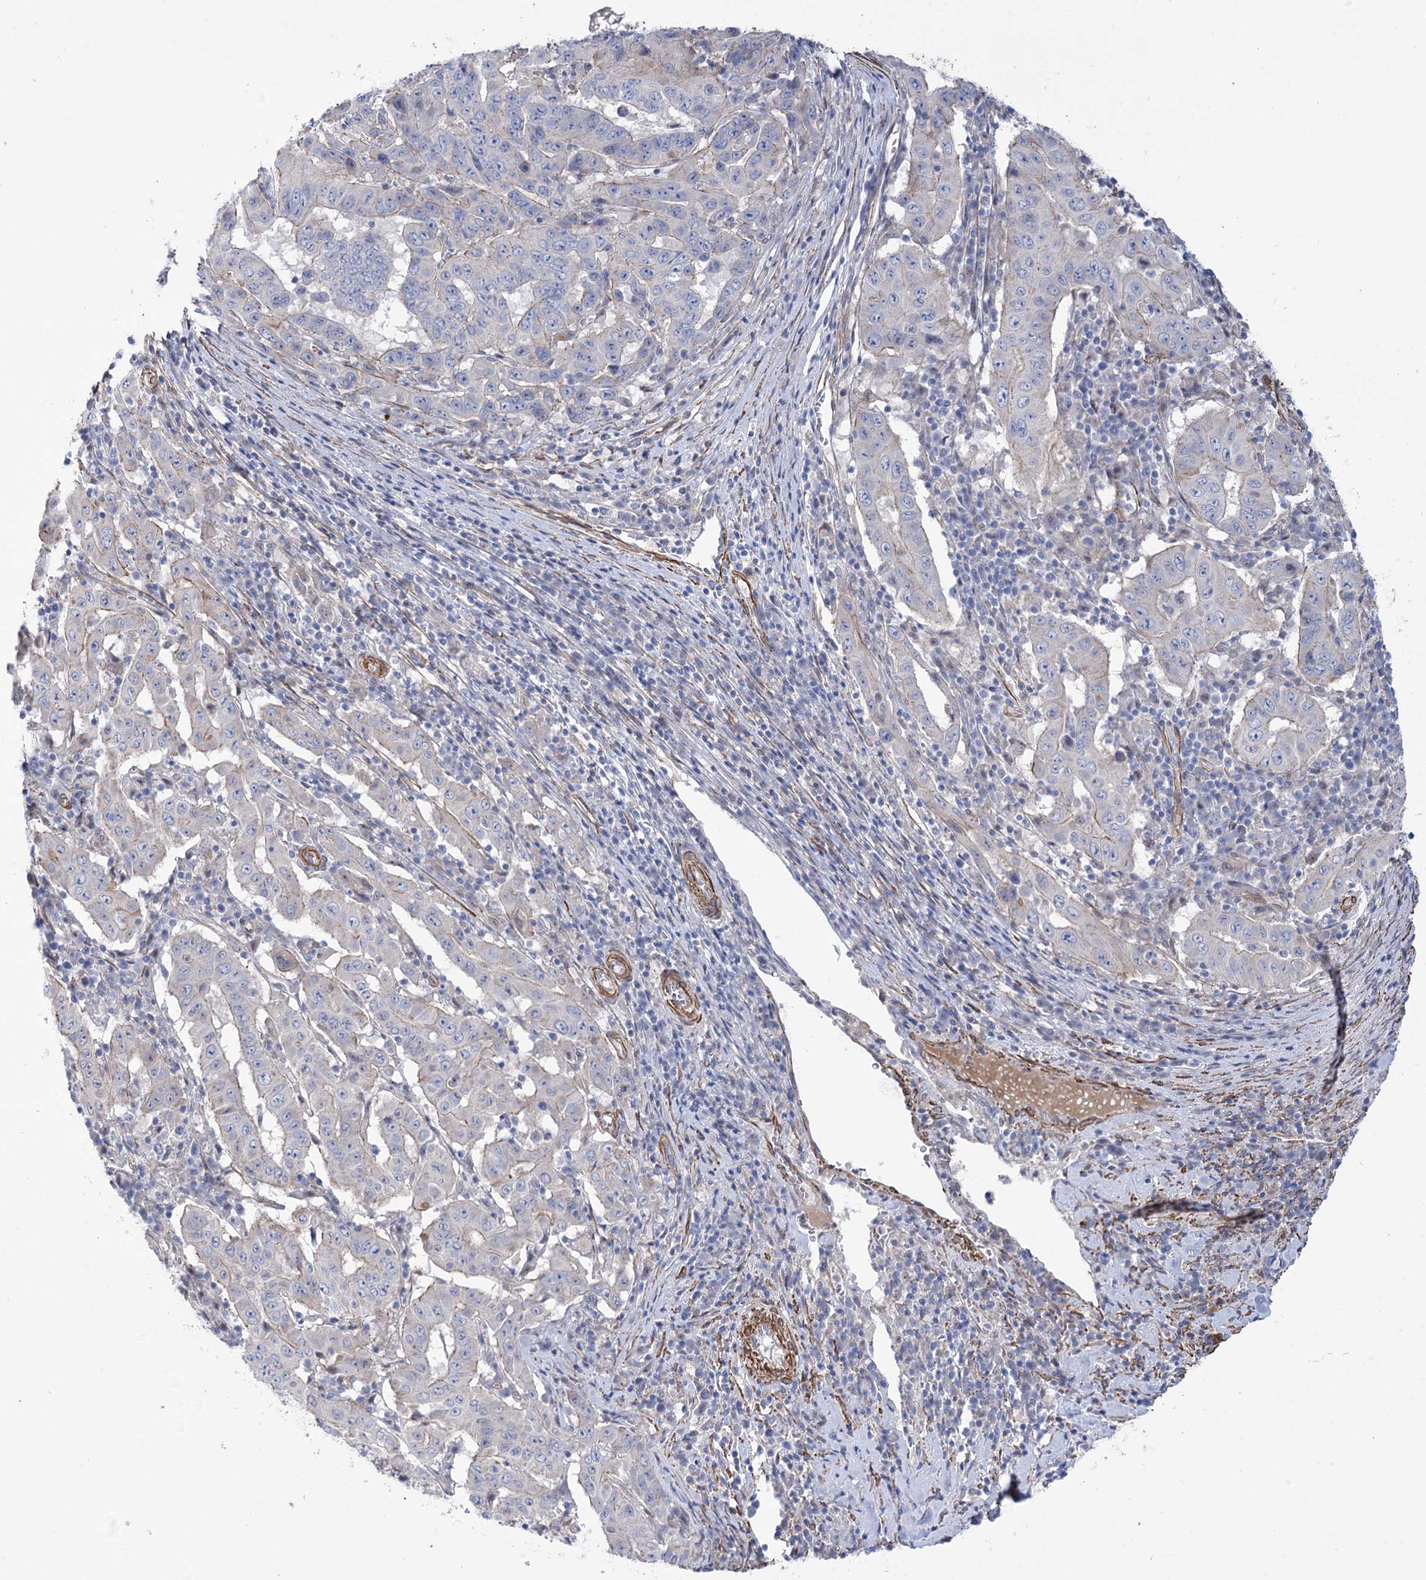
{"staining": {"intensity": "negative", "quantity": "none", "location": "none"}, "tissue": "pancreatic cancer", "cell_type": "Tumor cells", "image_type": "cancer", "snomed": [{"axis": "morphology", "description": "Adenocarcinoma, NOS"}, {"axis": "topography", "description": "Pancreas"}], "caption": "This is a micrograph of immunohistochemistry (IHC) staining of pancreatic adenocarcinoma, which shows no positivity in tumor cells. Brightfield microscopy of immunohistochemistry stained with DAB (3,3'-diaminobenzidine) (brown) and hematoxylin (blue), captured at high magnification.", "gene": "WASHC3", "patient": {"sex": "male", "age": 63}}